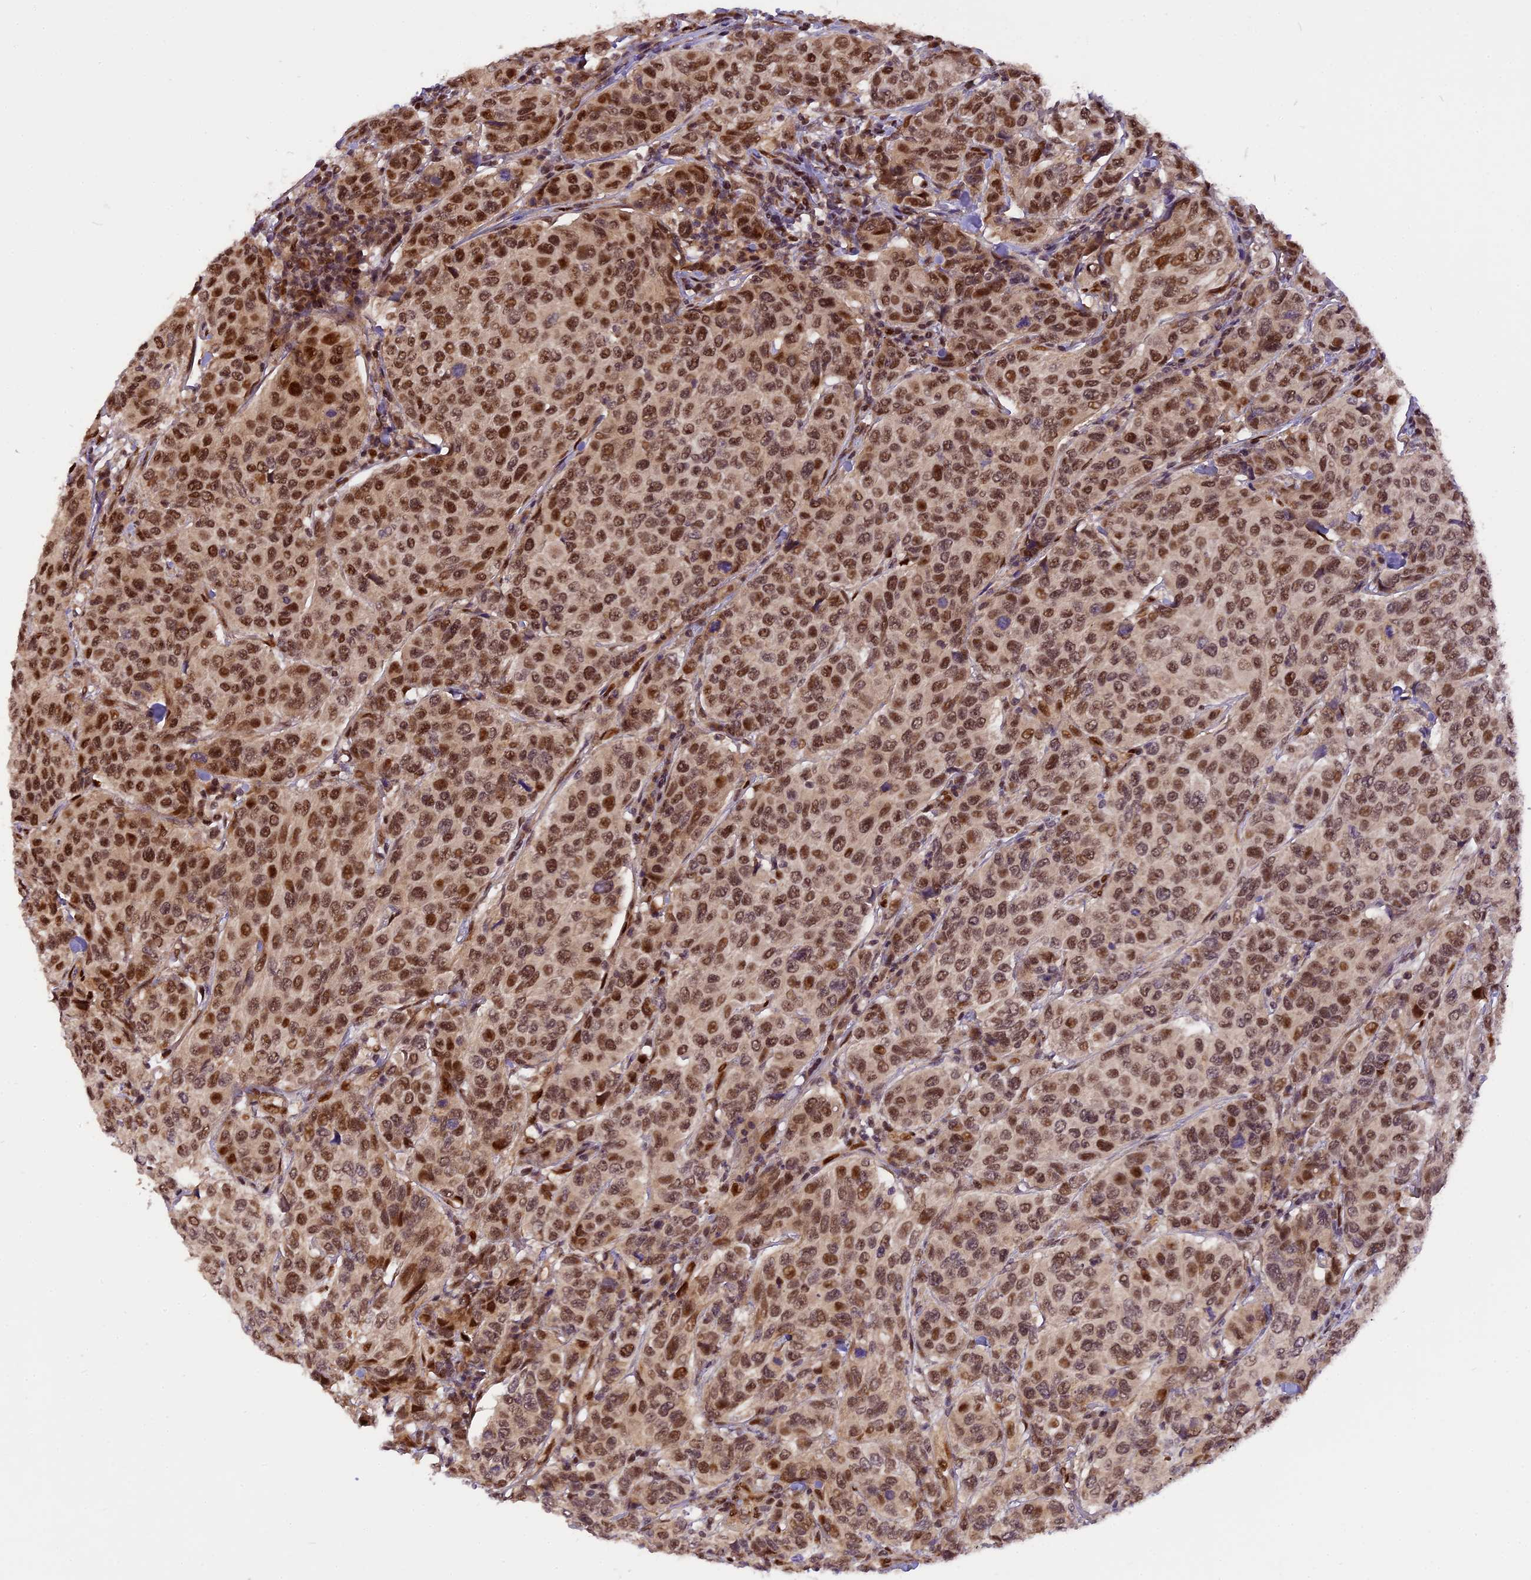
{"staining": {"intensity": "moderate", "quantity": ">75%", "location": "nuclear"}, "tissue": "breast cancer", "cell_type": "Tumor cells", "image_type": "cancer", "snomed": [{"axis": "morphology", "description": "Duct carcinoma"}, {"axis": "topography", "description": "Breast"}], "caption": "High-magnification brightfield microscopy of breast infiltrating ductal carcinoma stained with DAB (3,3'-diaminobenzidine) (brown) and counterstained with hematoxylin (blue). tumor cells exhibit moderate nuclear staining is identified in about>75% of cells.", "gene": "MICALL1", "patient": {"sex": "female", "age": 55}}